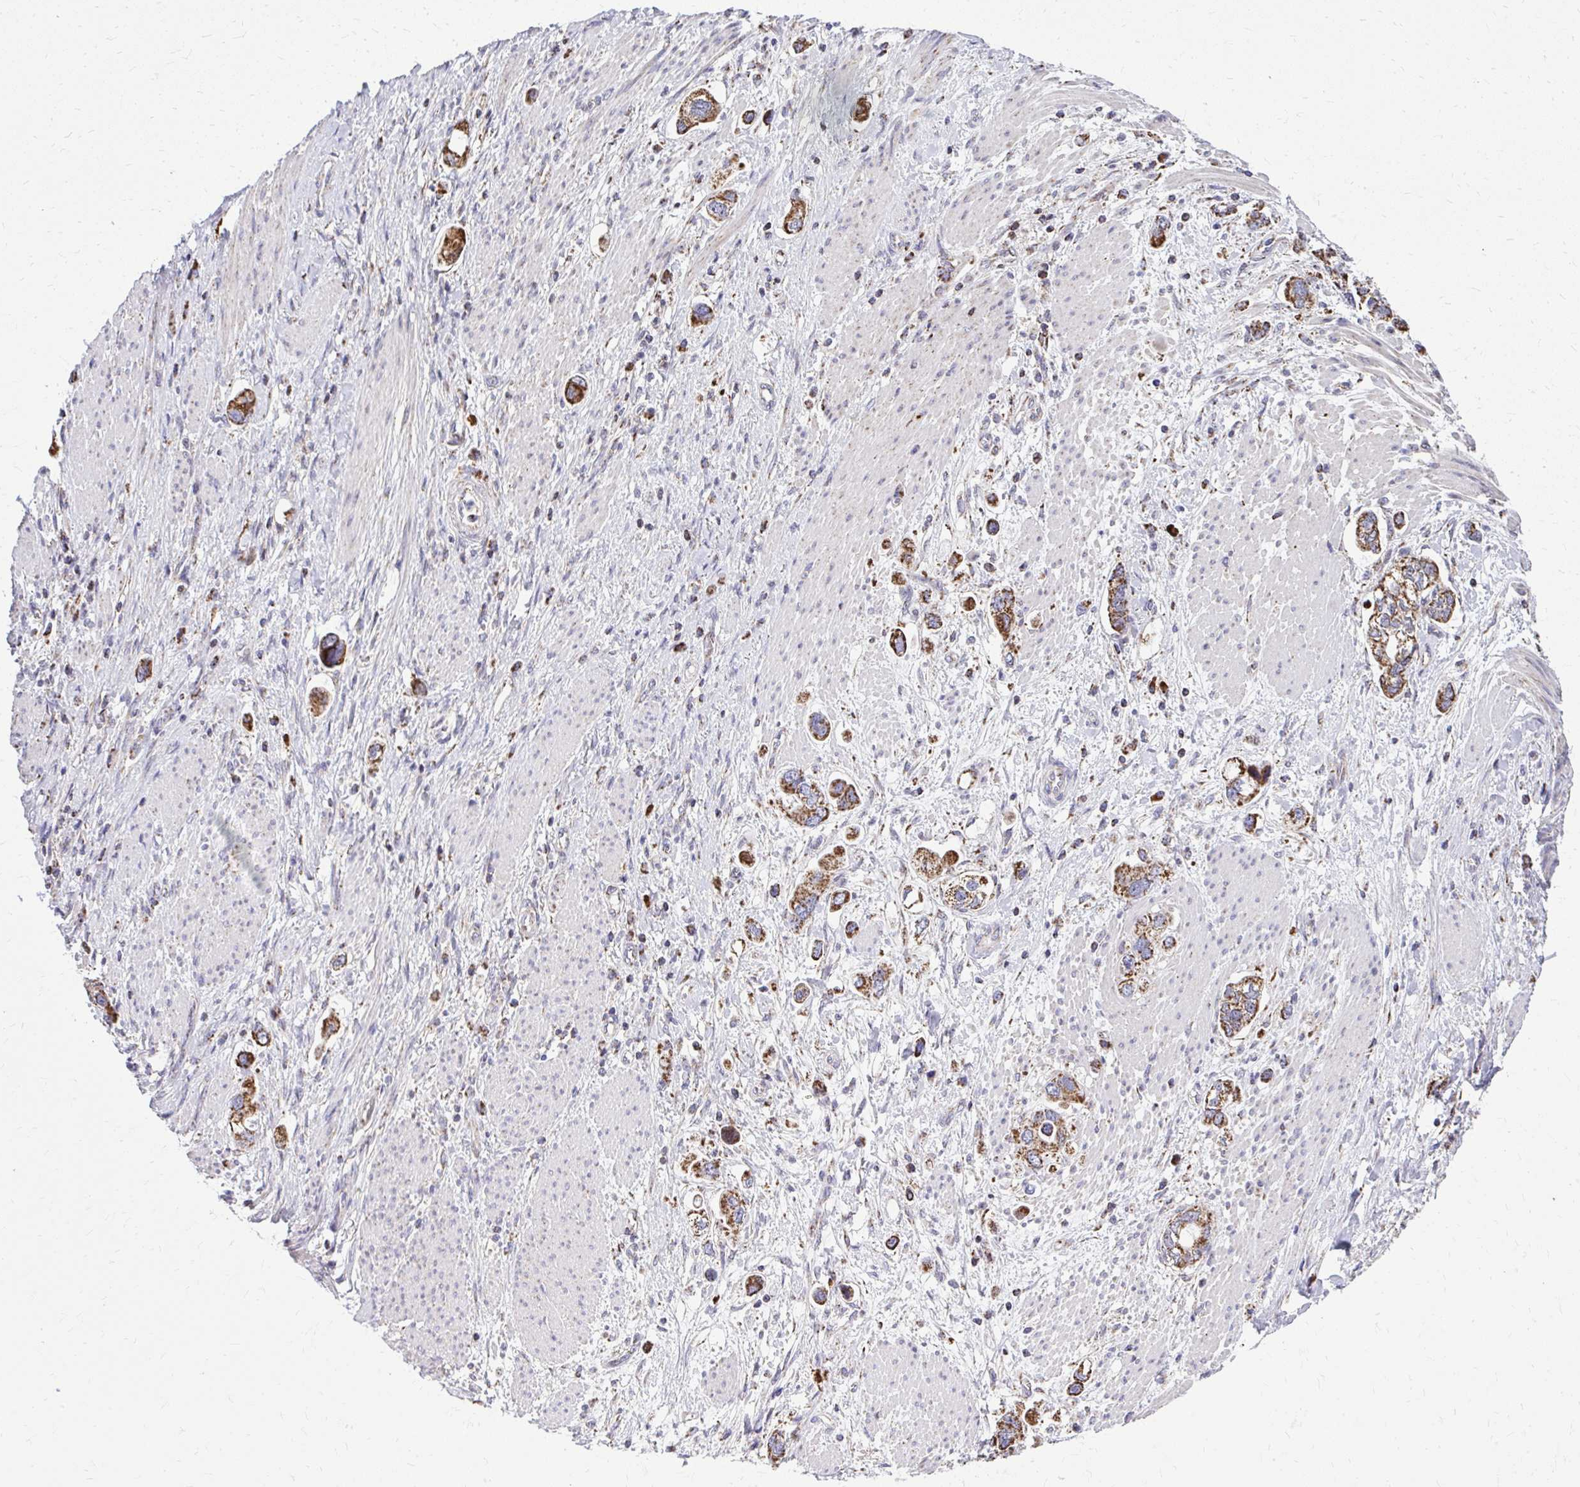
{"staining": {"intensity": "strong", "quantity": ">75%", "location": "cytoplasmic/membranous"}, "tissue": "stomach cancer", "cell_type": "Tumor cells", "image_type": "cancer", "snomed": [{"axis": "morphology", "description": "Adenocarcinoma, NOS"}, {"axis": "topography", "description": "Stomach, lower"}], "caption": "There is high levels of strong cytoplasmic/membranous positivity in tumor cells of stomach cancer (adenocarcinoma), as demonstrated by immunohistochemical staining (brown color).", "gene": "ZNF362", "patient": {"sex": "female", "age": 93}}